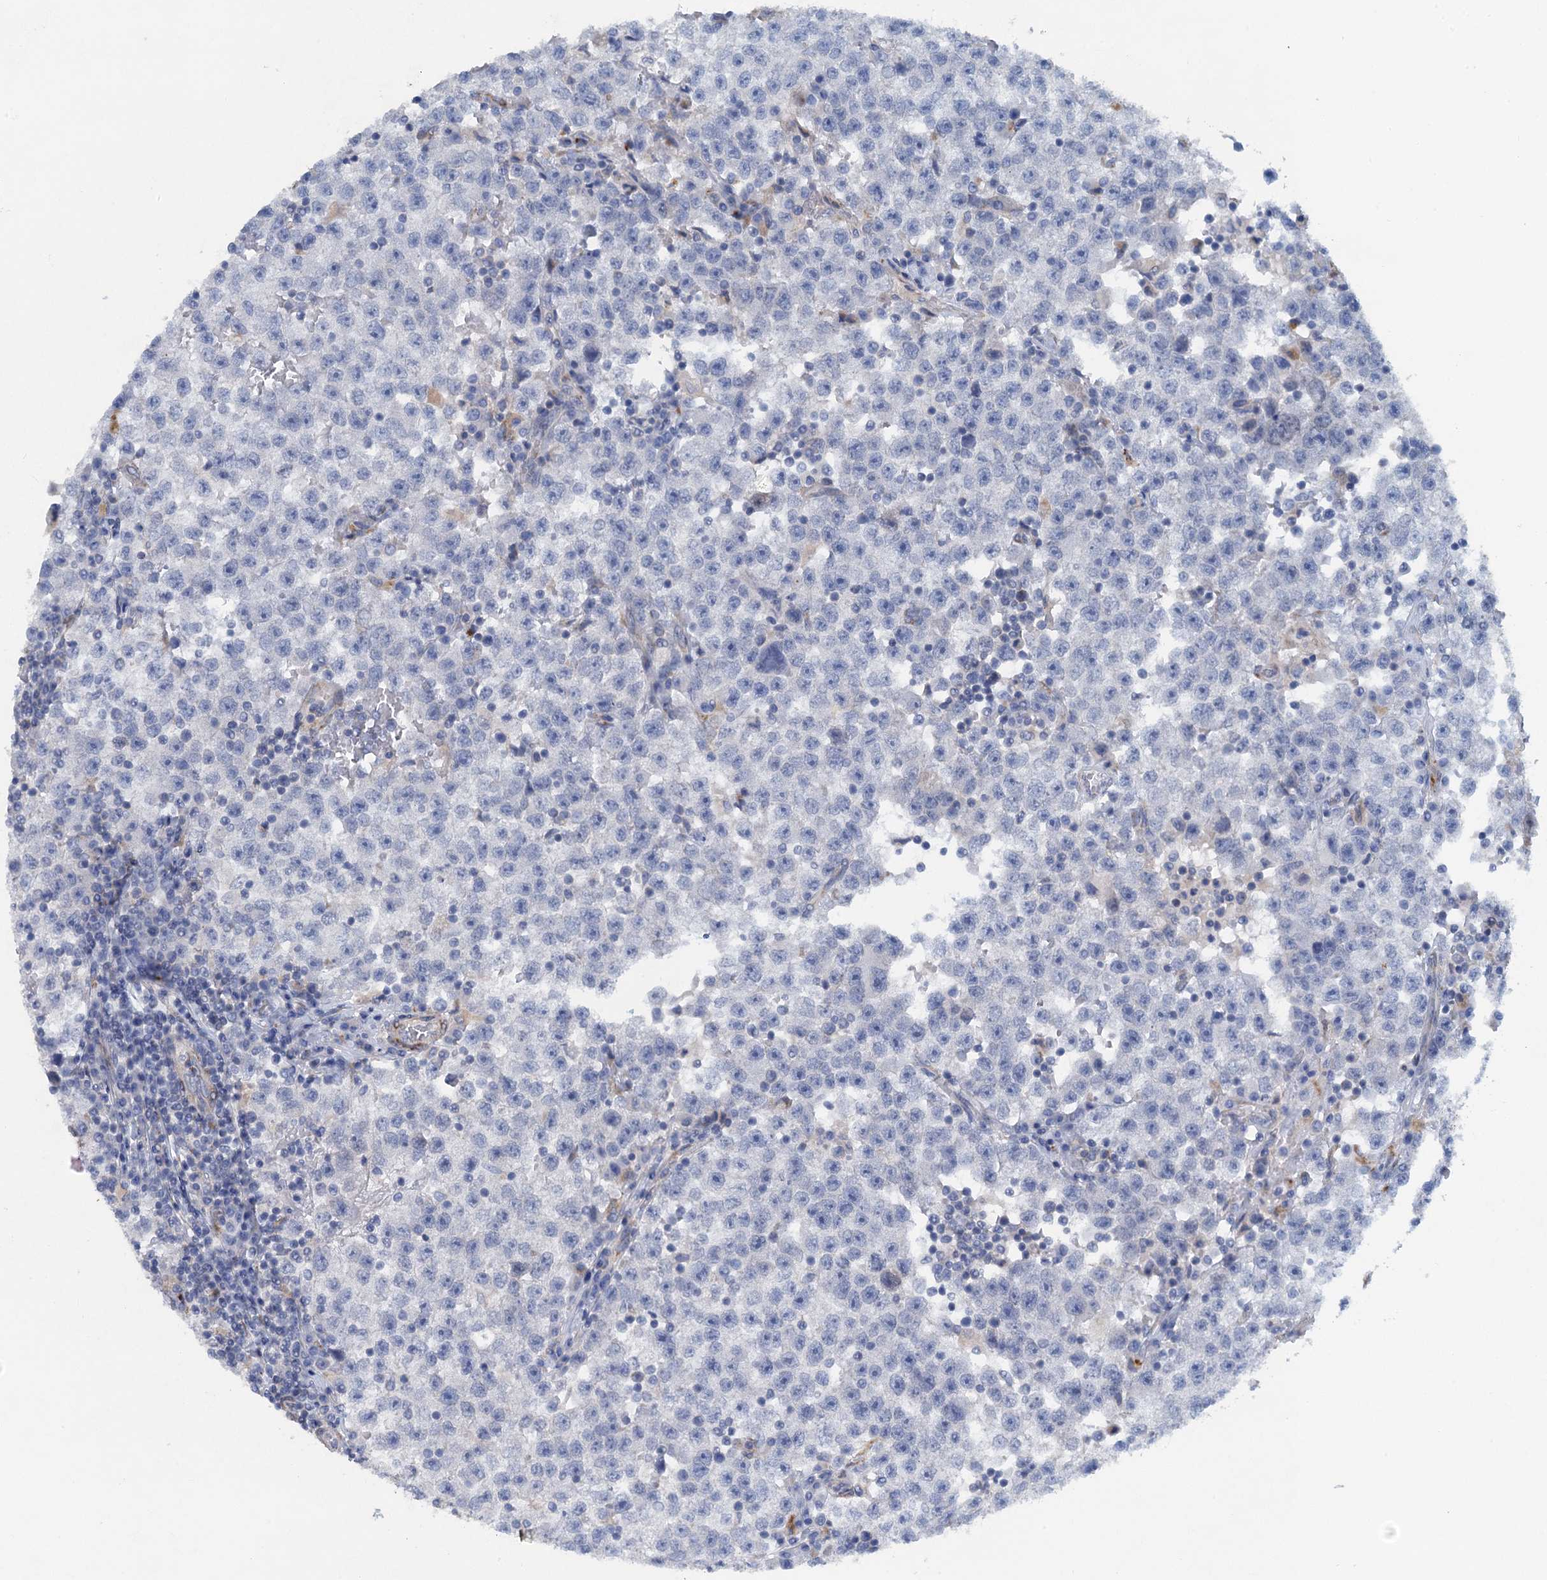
{"staining": {"intensity": "negative", "quantity": "none", "location": "none"}, "tissue": "testis cancer", "cell_type": "Tumor cells", "image_type": "cancer", "snomed": [{"axis": "morphology", "description": "Seminoma, NOS"}, {"axis": "topography", "description": "Testis"}], "caption": "IHC photomicrograph of human testis cancer (seminoma) stained for a protein (brown), which shows no expression in tumor cells.", "gene": "POGLUT3", "patient": {"sex": "male", "age": 22}}